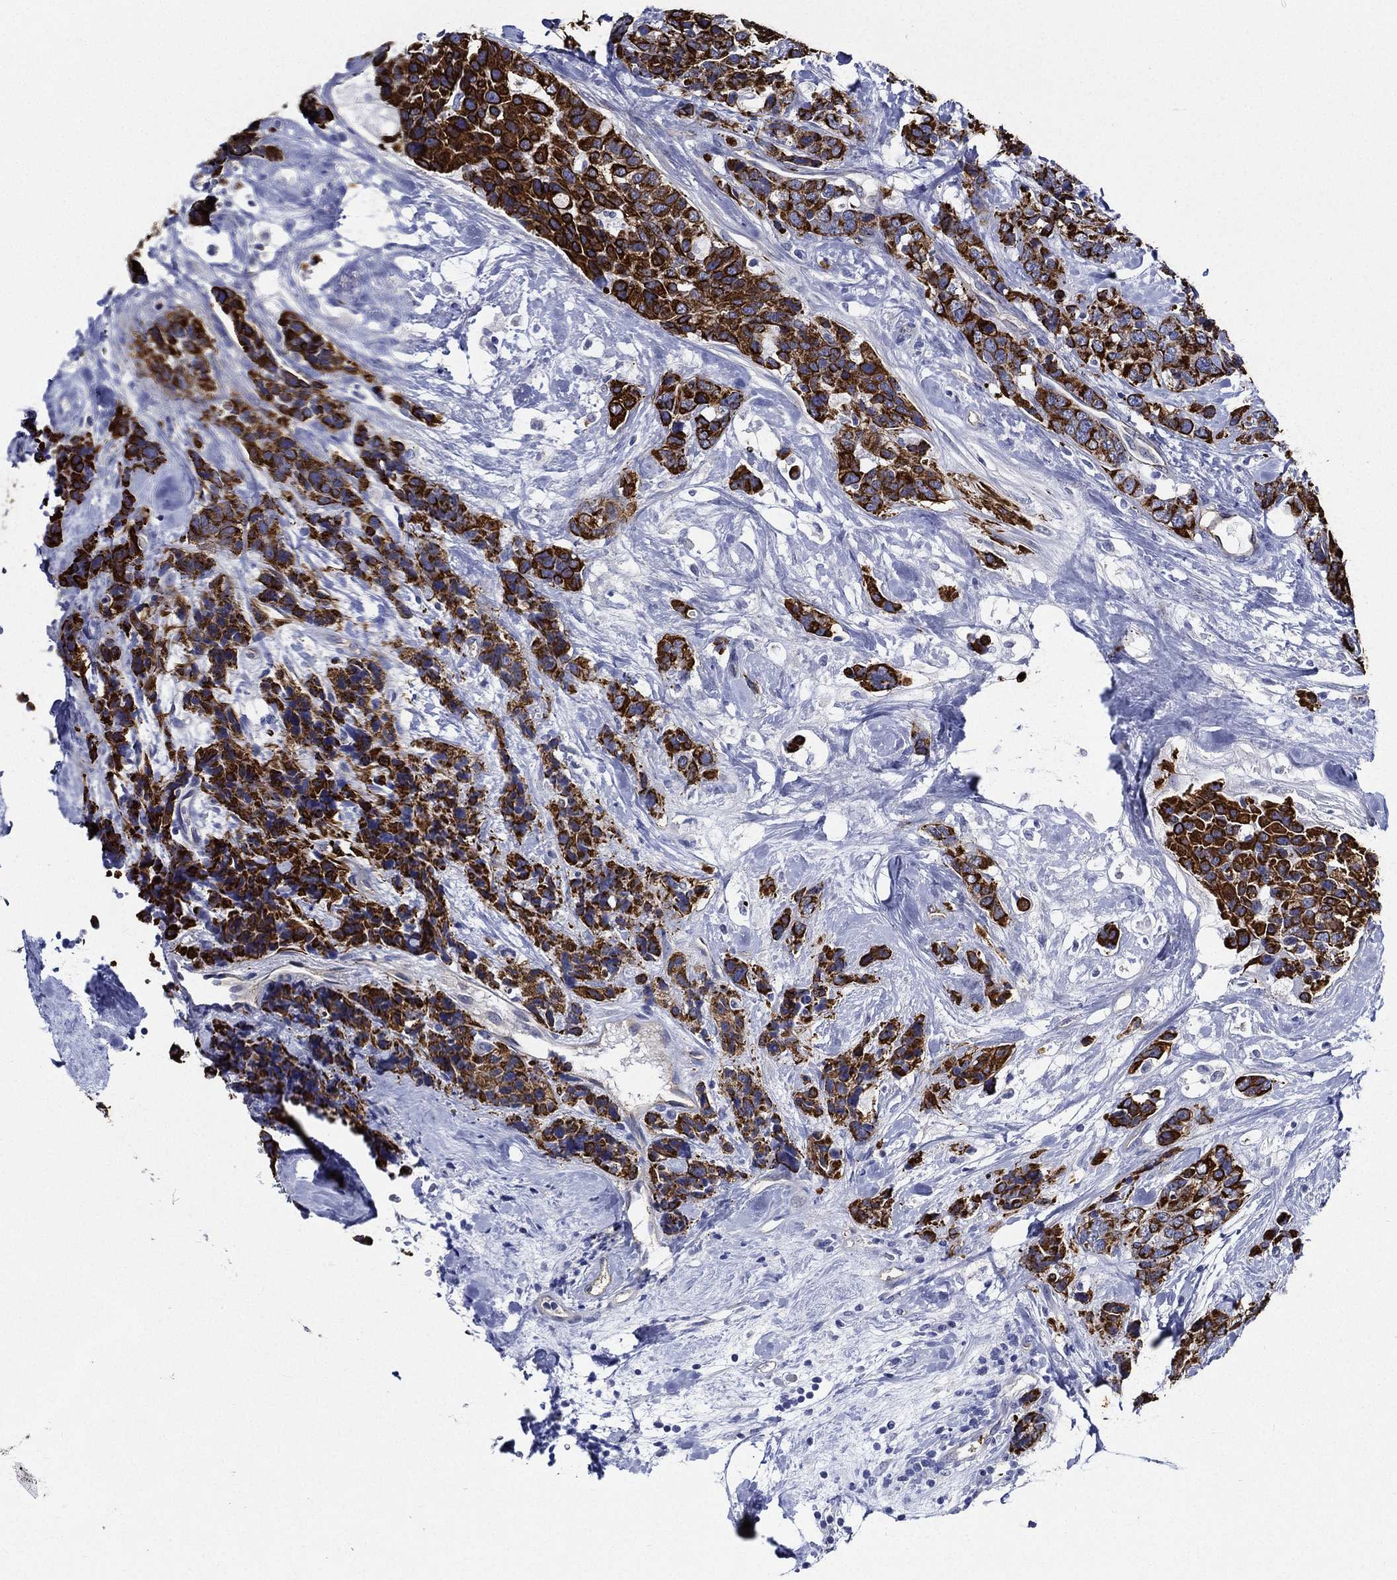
{"staining": {"intensity": "strong", "quantity": ">75%", "location": "cytoplasmic/membranous"}, "tissue": "breast cancer", "cell_type": "Tumor cells", "image_type": "cancer", "snomed": [{"axis": "morphology", "description": "Lobular carcinoma"}, {"axis": "topography", "description": "Breast"}], "caption": "Strong cytoplasmic/membranous positivity is present in about >75% of tumor cells in breast cancer.", "gene": "NEDD9", "patient": {"sex": "female", "age": 59}}